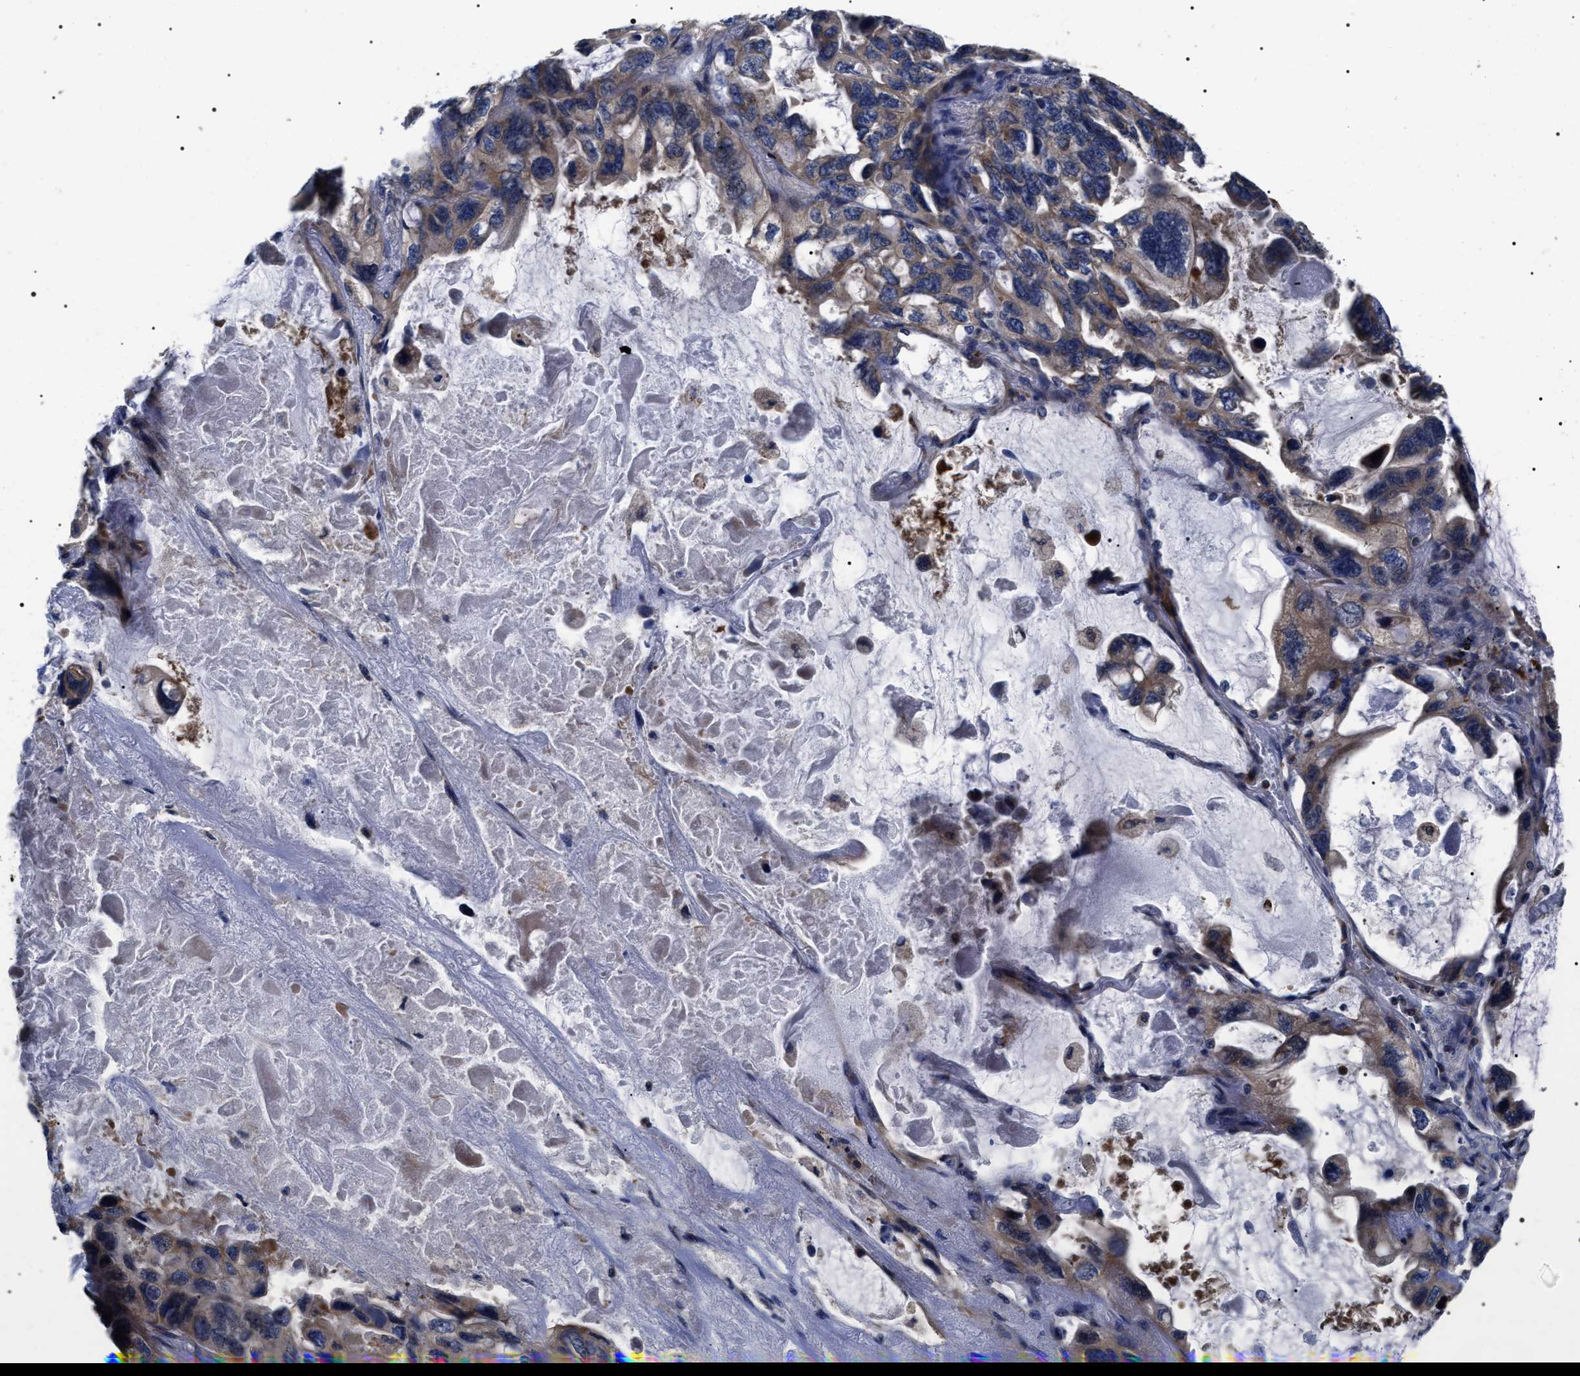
{"staining": {"intensity": "weak", "quantity": "25%-75%", "location": "cytoplasmic/membranous"}, "tissue": "lung cancer", "cell_type": "Tumor cells", "image_type": "cancer", "snomed": [{"axis": "morphology", "description": "Squamous cell carcinoma, NOS"}, {"axis": "topography", "description": "Lung"}], "caption": "Lung squamous cell carcinoma stained with a brown dye demonstrates weak cytoplasmic/membranous positive staining in about 25%-75% of tumor cells.", "gene": "MIS18A", "patient": {"sex": "female", "age": 73}}